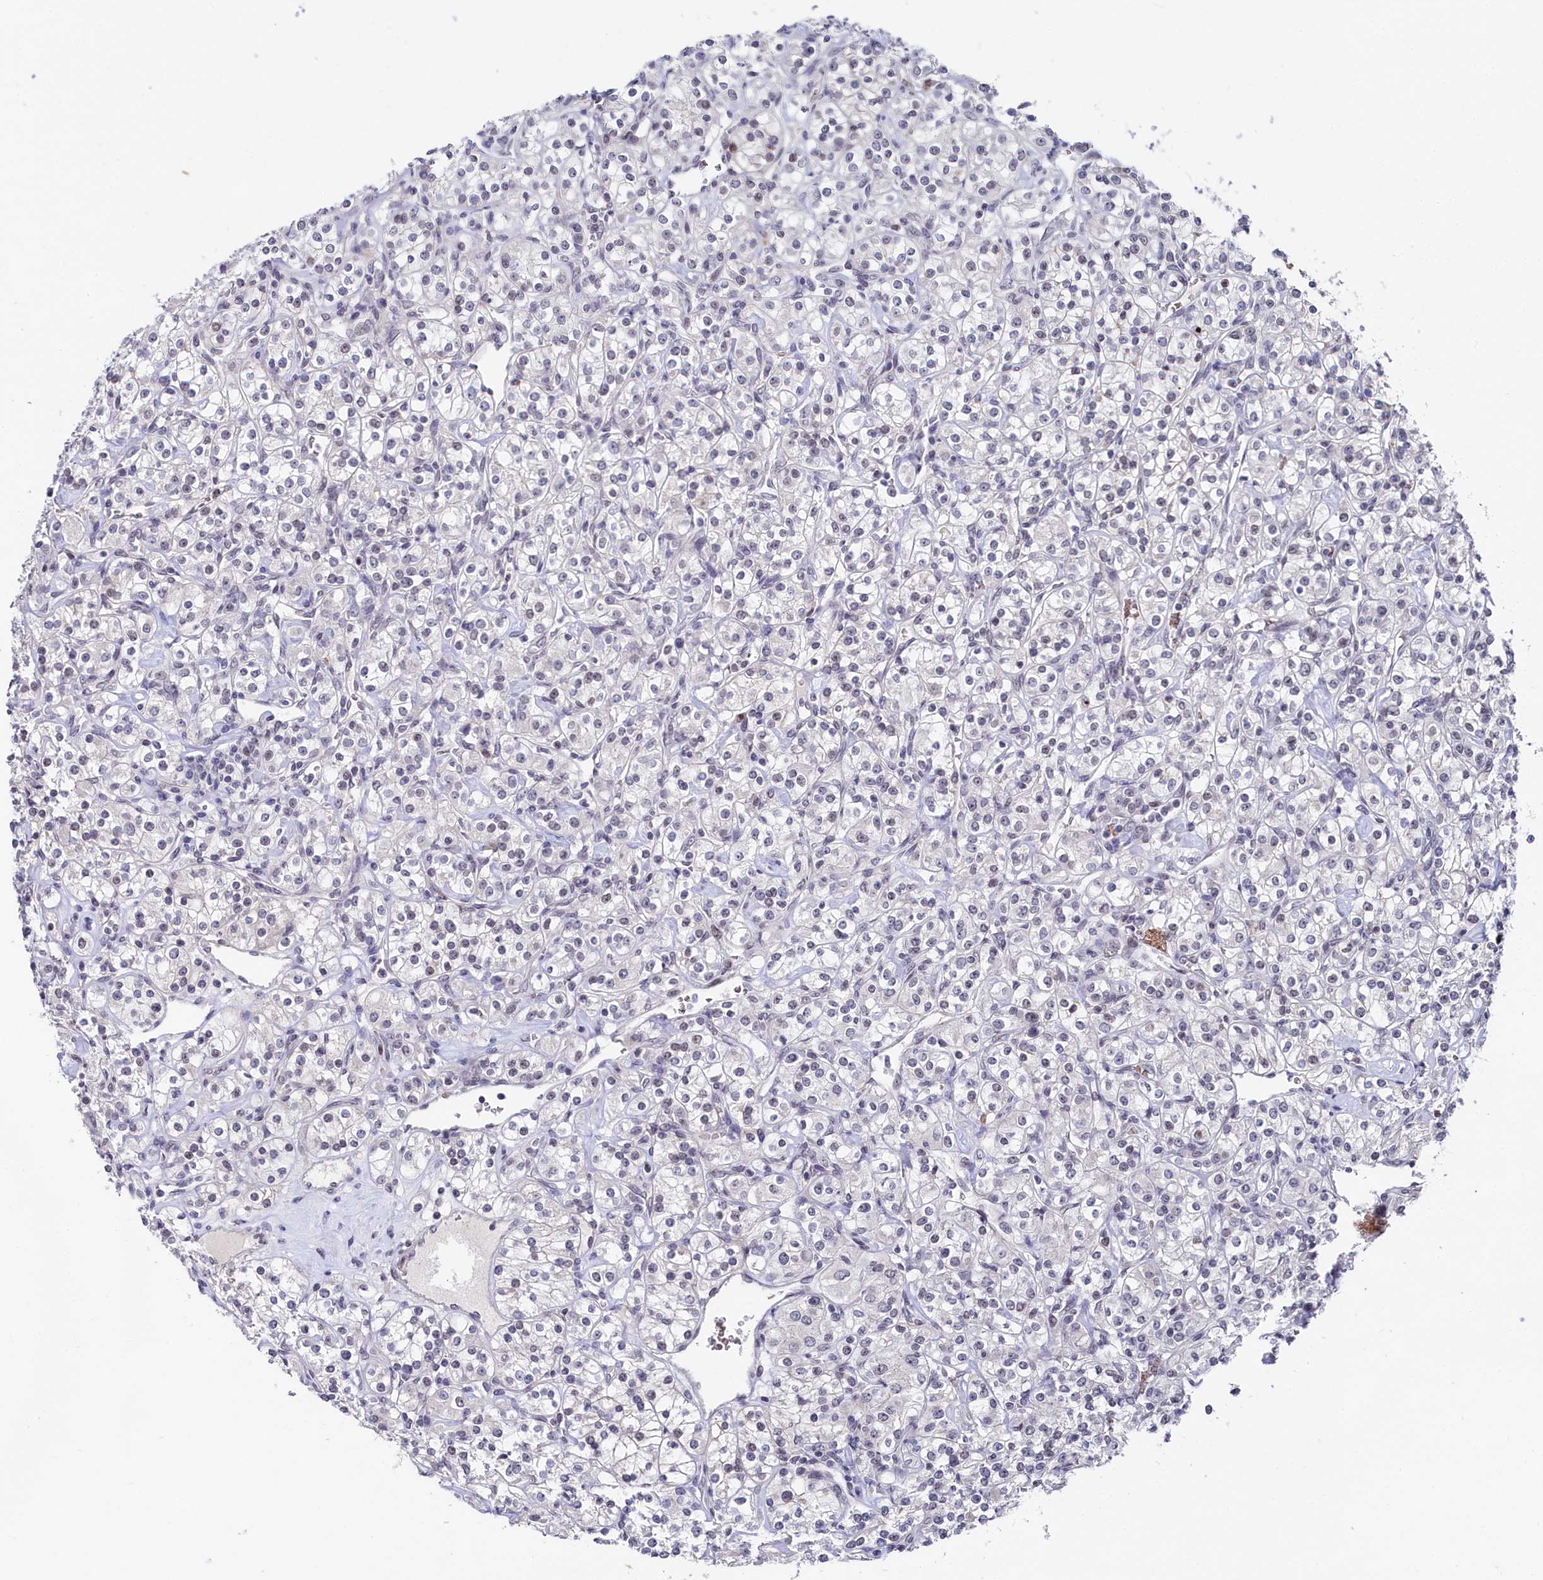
{"staining": {"intensity": "negative", "quantity": "none", "location": "none"}, "tissue": "renal cancer", "cell_type": "Tumor cells", "image_type": "cancer", "snomed": [{"axis": "morphology", "description": "Adenocarcinoma, NOS"}, {"axis": "topography", "description": "Kidney"}], "caption": "Photomicrograph shows no significant protein staining in tumor cells of renal adenocarcinoma. (DAB IHC with hematoxylin counter stain).", "gene": "TIGD4", "patient": {"sex": "male", "age": 77}}